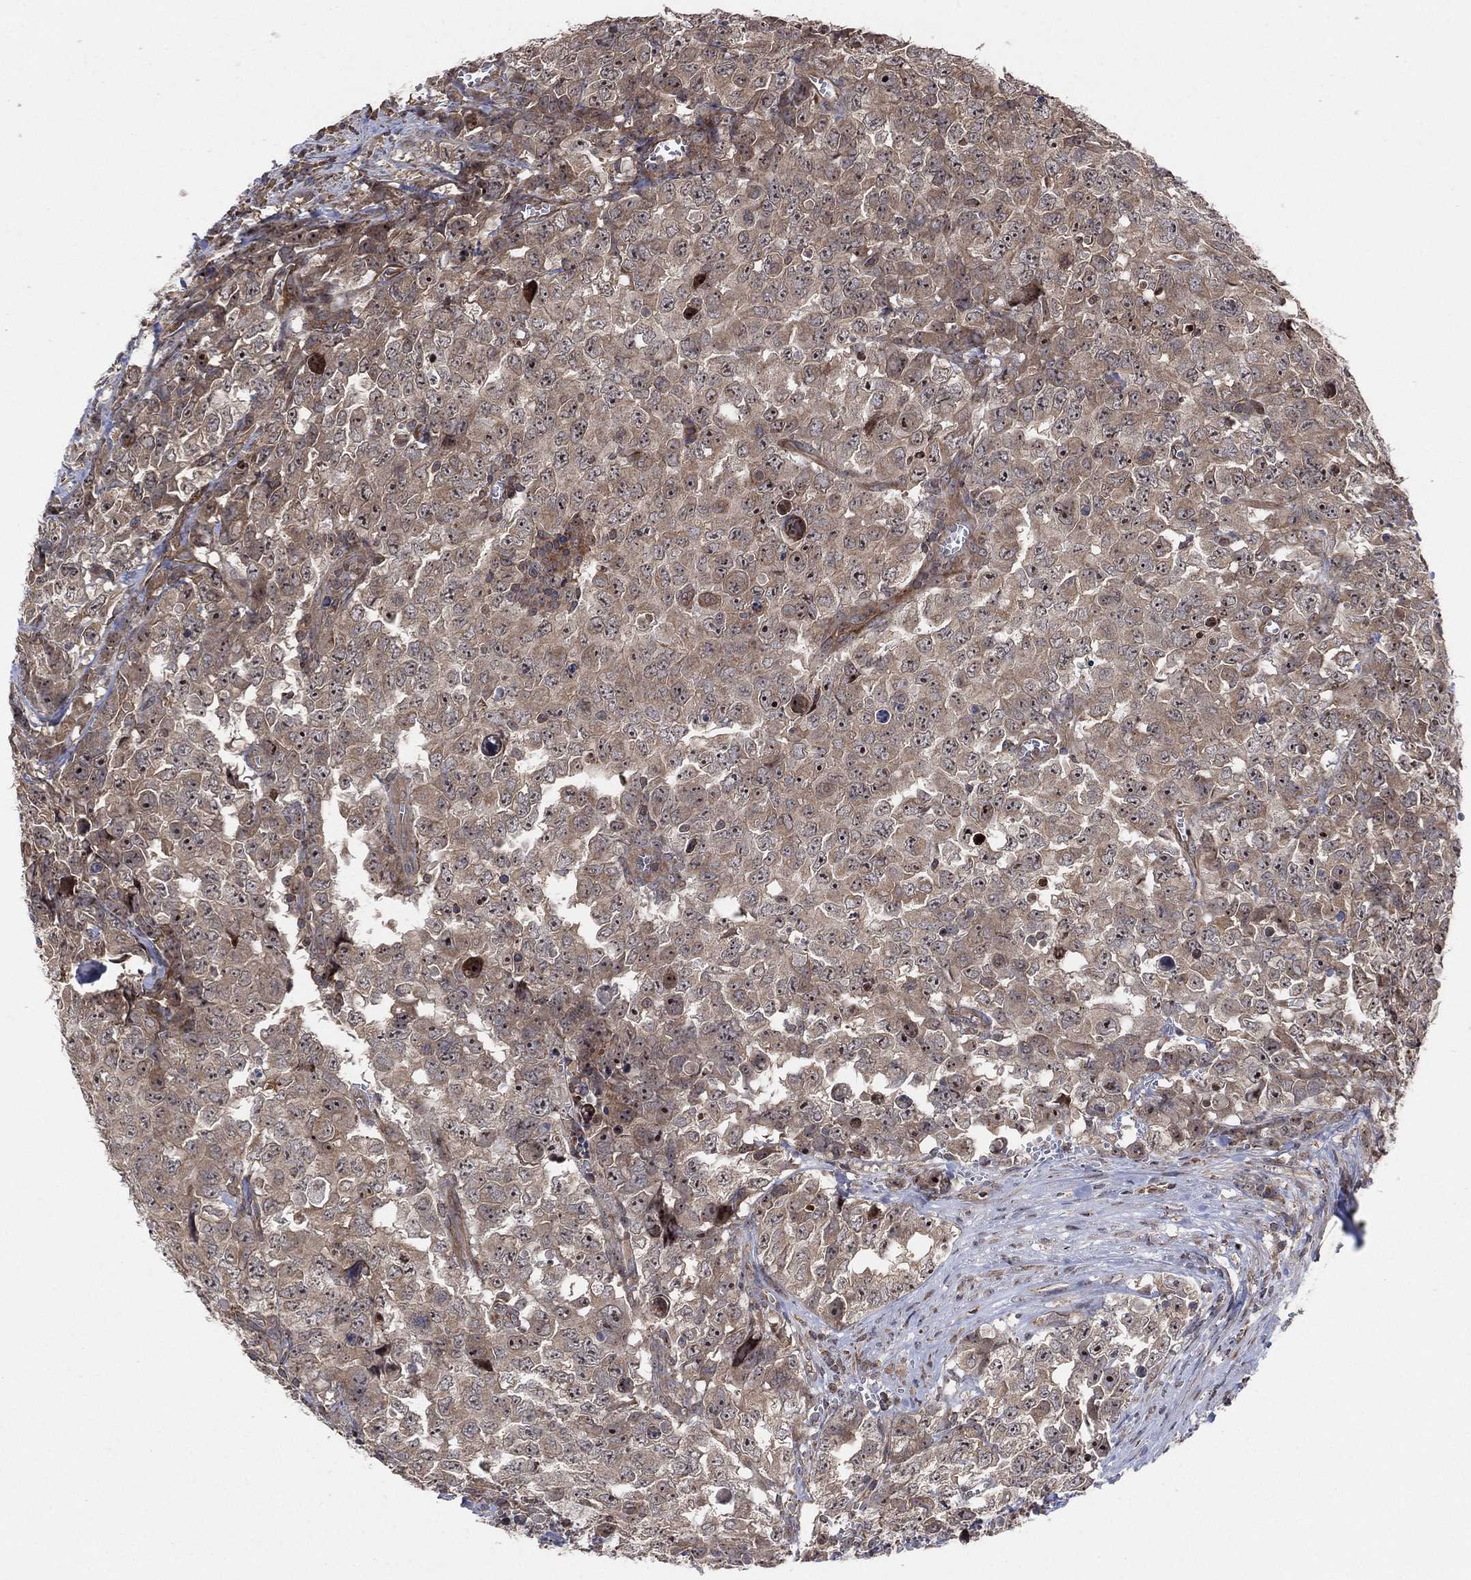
{"staining": {"intensity": "weak", "quantity": "<25%", "location": "nuclear"}, "tissue": "testis cancer", "cell_type": "Tumor cells", "image_type": "cancer", "snomed": [{"axis": "morphology", "description": "Carcinoma, Embryonal, NOS"}, {"axis": "topography", "description": "Testis"}], "caption": "An image of human testis cancer is negative for staining in tumor cells.", "gene": "TMCO1", "patient": {"sex": "male", "age": 23}}